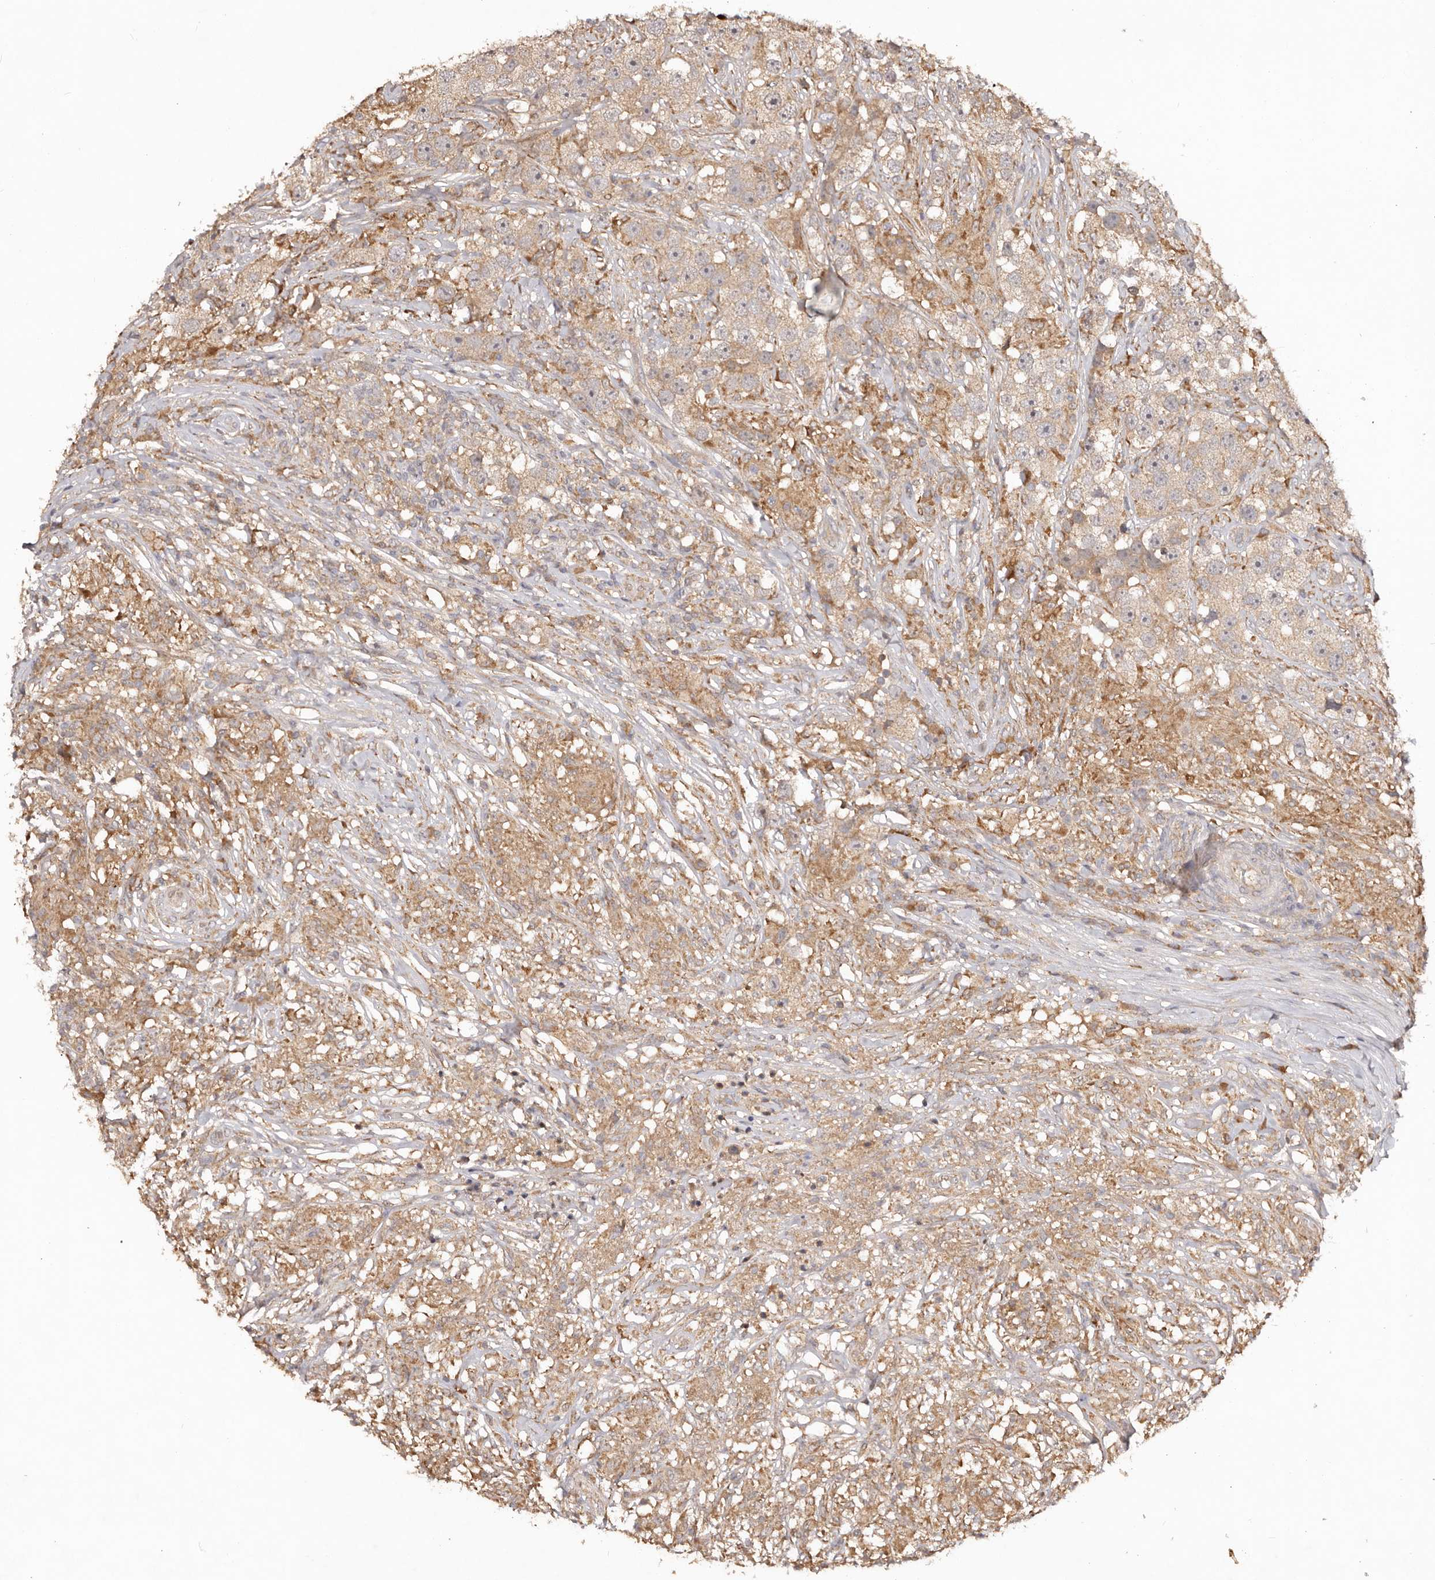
{"staining": {"intensity": "weak", "quantity": ">75%", "location": "cytoplasmic/membranous"}, "tissue": "testis cancer", "cell_type": "Tumor cells", "image_type": "cancer", "snomed": [{"axis": "morphology", "description": "Seminoma, NOS"}, {"axis": "topography", "description": "Testis"}], "caption": "Testis cancer stained with a protein marker reveals weak staining in tumor cells.", "gene": "PKIB", "patient": {"sex": "male", "age": 49}}